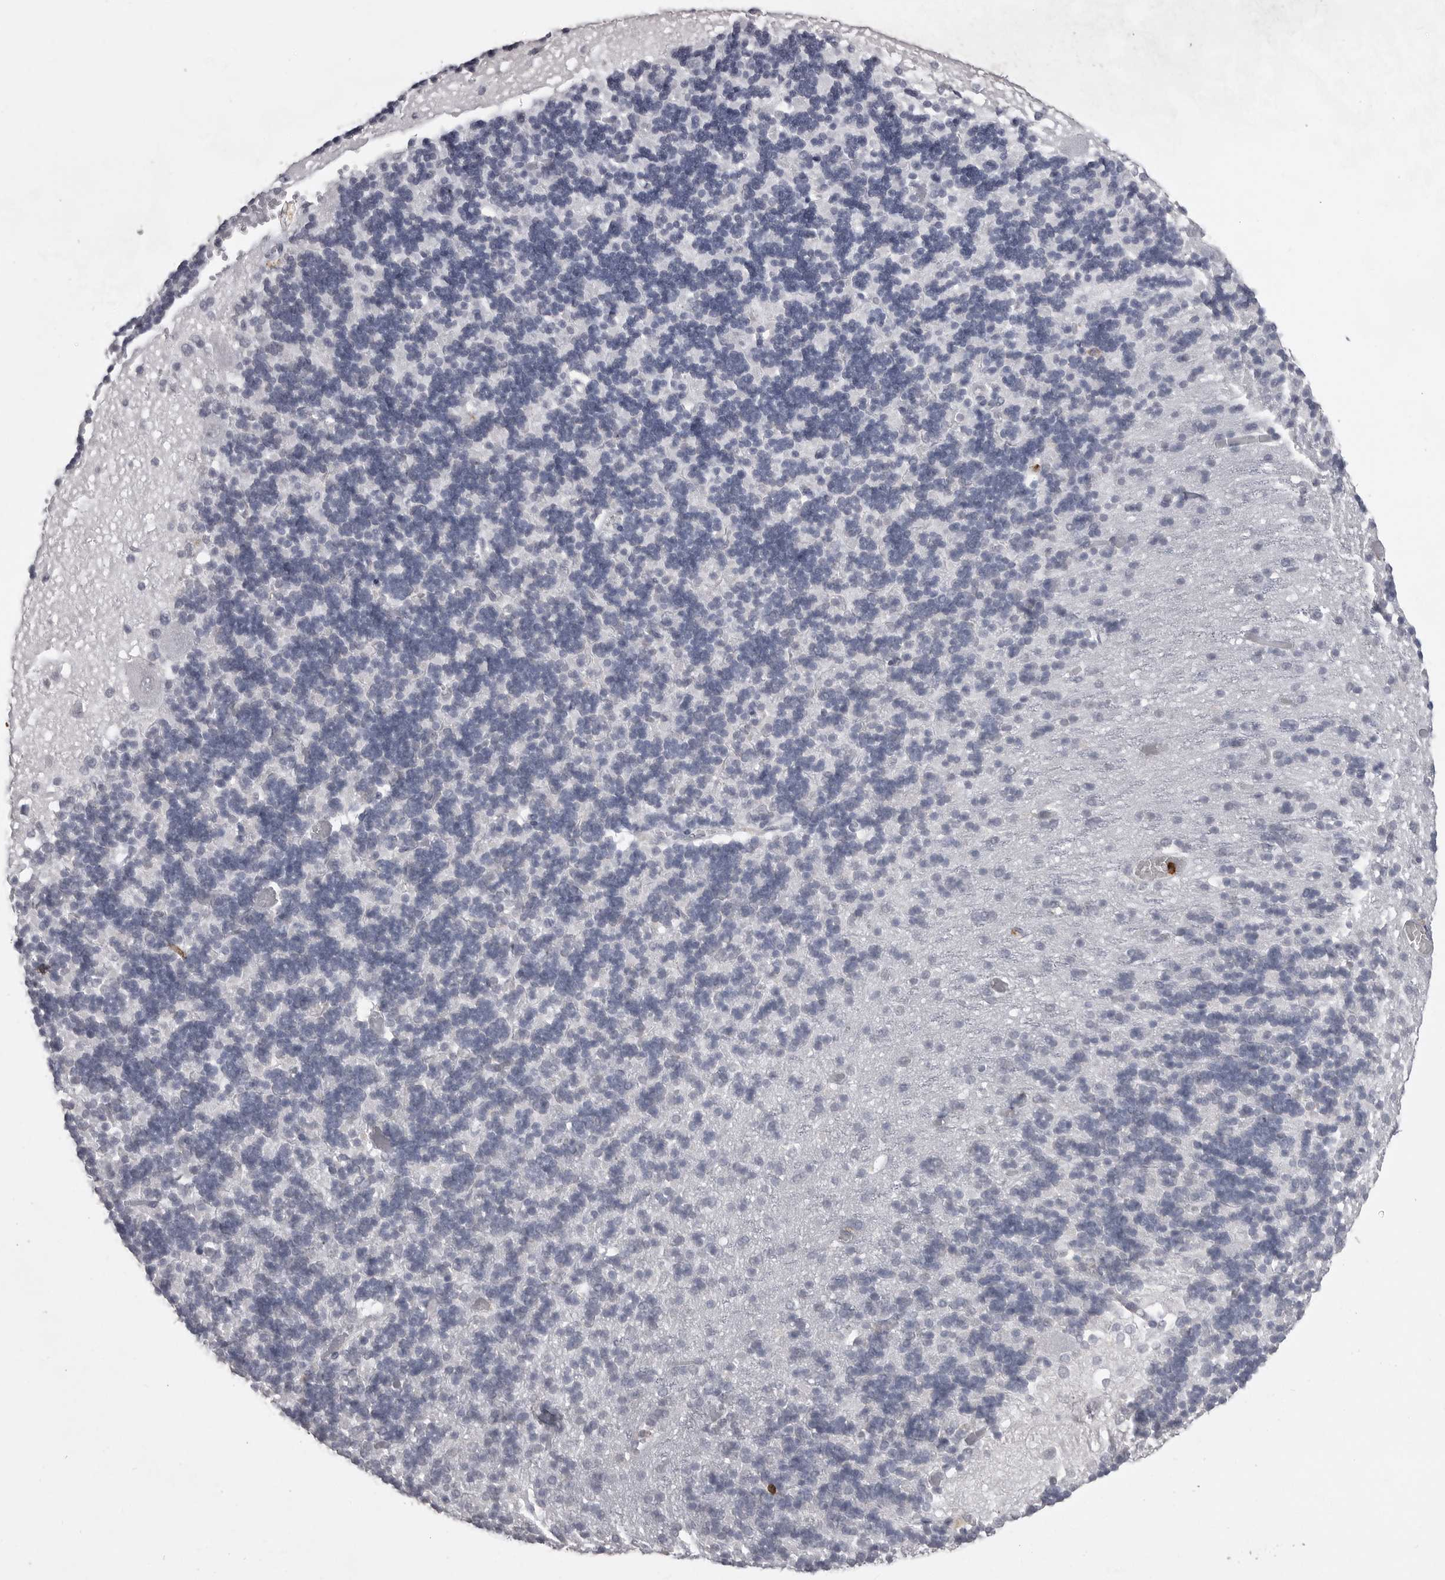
{"staining": {"intensity": "negative", "quantity": "none", "location": "none"}, "tissue": "cerebellum", "cell_type": "Cells in granular layer", "image_type": "normal", "snomed": [{"axis": "morphology", "description": "Normal tissue, NOS"}, {"axis": "topography", "description": "Cerebellum"}], "caption": "Image shows no protein staining in cells in granular layer of benign cerebellum.", "gene": "ITGAL", "patient": {"sex": "male", "age": 37}}